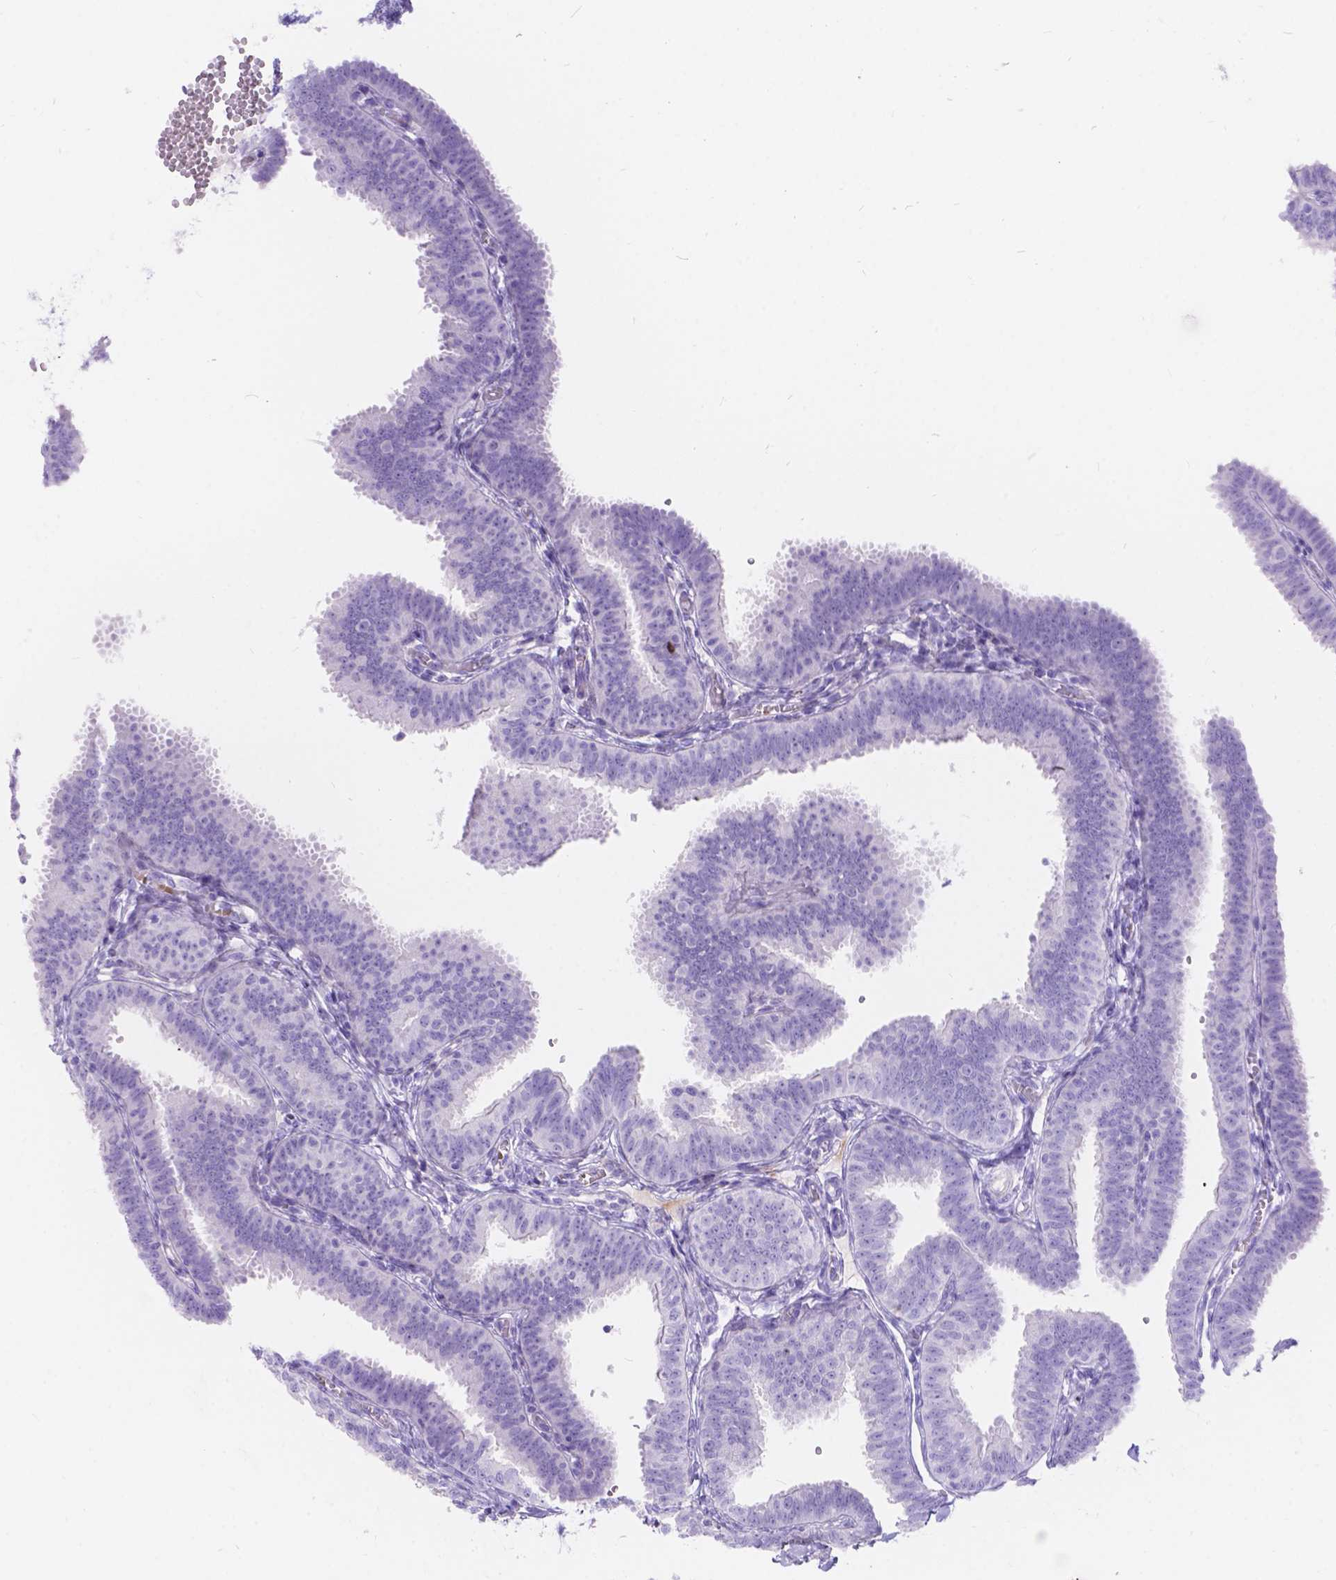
{"staining": {"intensity": "negative", "quantity": "none", "location": "none"}, "tissue": "fallopian tube", "cell_type": "Glandular cells", "image_type": "normal", "snomed": [{"axis": "morphology", "description": "Normal tissue, NOS"}, {"axis": "topography", "description": "Fallopian tube"}], "caption": "Fallopian tube was stained to show a protein in brown. There is no significant staining in glandular cells. The staining is performed using DAB brown chromogen with nuclei counter-stained in using hematoxylin.", "gene": "KLHL10", "patient": {"sex": "female", "age": 25}}